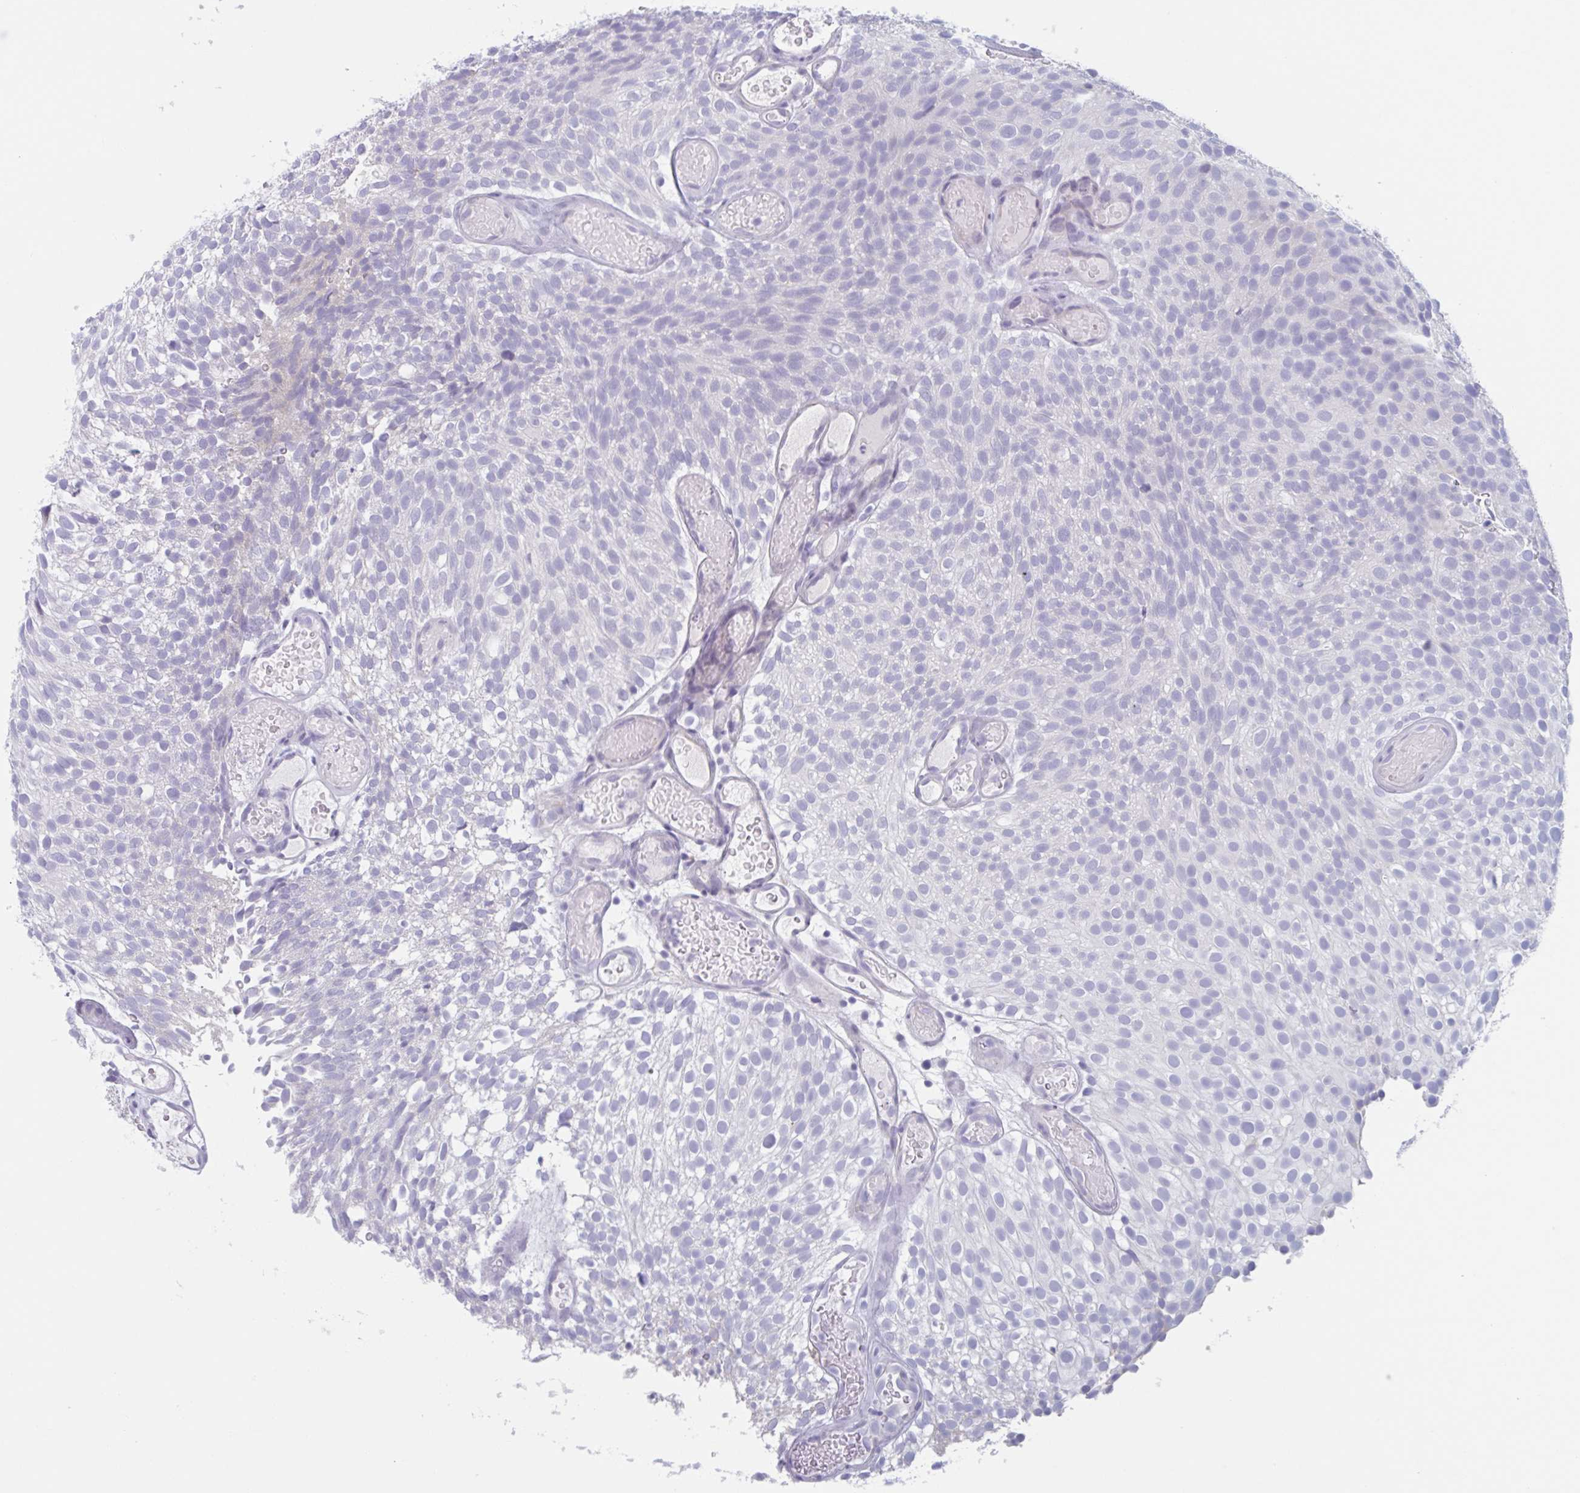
{"staining": {"intensity": "negative", "quantity": "none", "location": "none"}, "tissue": "urothelial cancer", "cell_type": "Tumor cells", "image_type": "cancer", "snomed": [{"axis": "morphology", "description": "Urothelial carcinoma, Low grade"}, {"axis": "topography", "description": "Urinary bladder"}], "caption": "Urothelial cancer was stained to show a protein in brown. There is no significant staining in tumor cells.", "gene": "HSD11B2", "patient": {"sex": "male", "age": 78}}